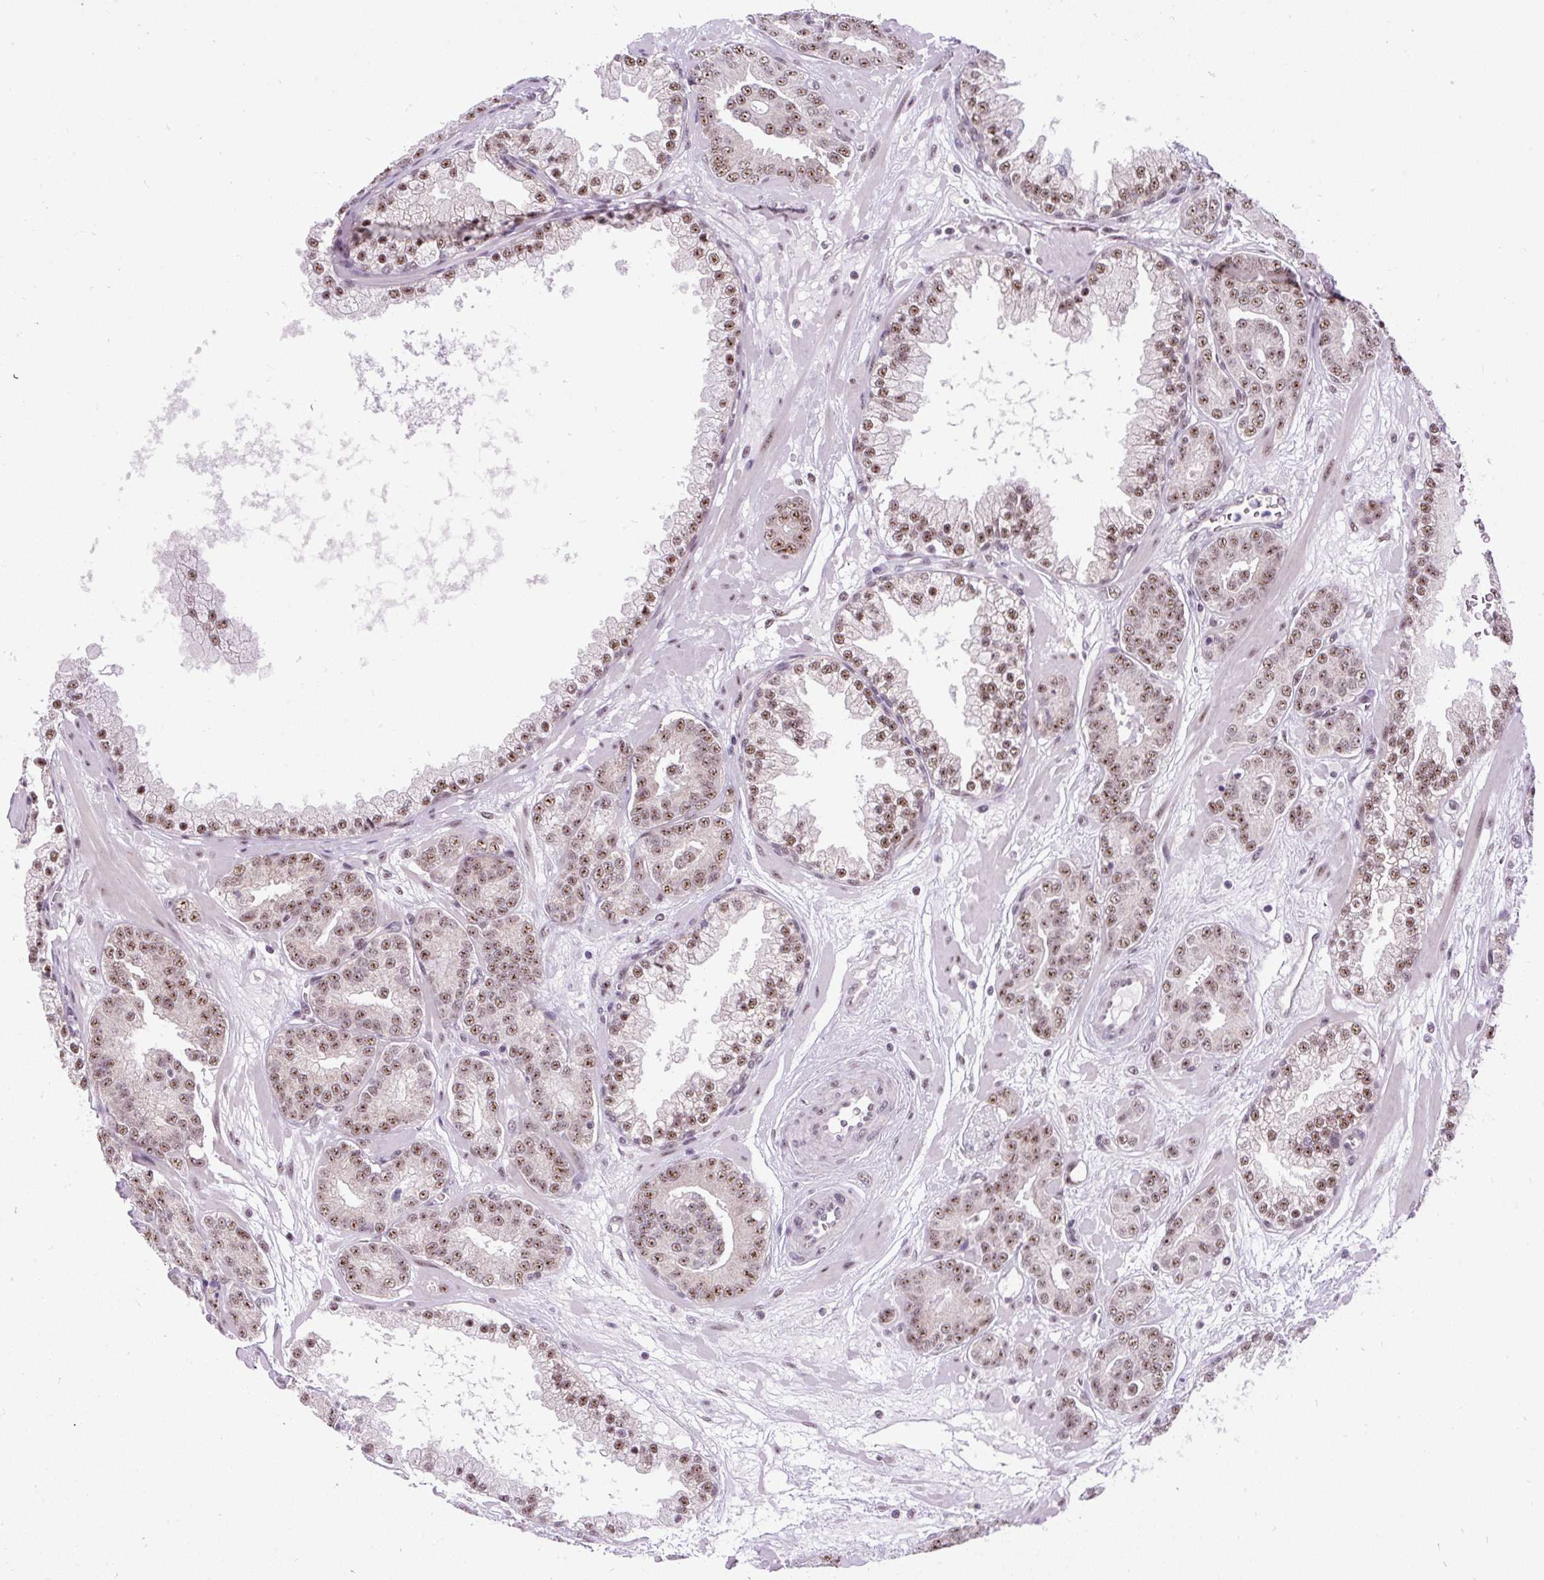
{"staining": {"intensity": "moderate", "quantity": ">75%", "location": "nuclear"}, "tissue": "prostate cancer", "cell_type": "Tumor cells", "image_type": "cancer", "snomed": [{"axis": "morphology", "description": "Adenocarcinoma, High grade"}, {"axis": "topography", "description": "Prostate"}], "caption": "Protein expression analysis of human high-grade adenocarcinoma (prostate) reveals moderate nuclear expression in about >75% of tumor cells.", "gene": "SMC5", "patient": {"sex": "male", "age": 66}}